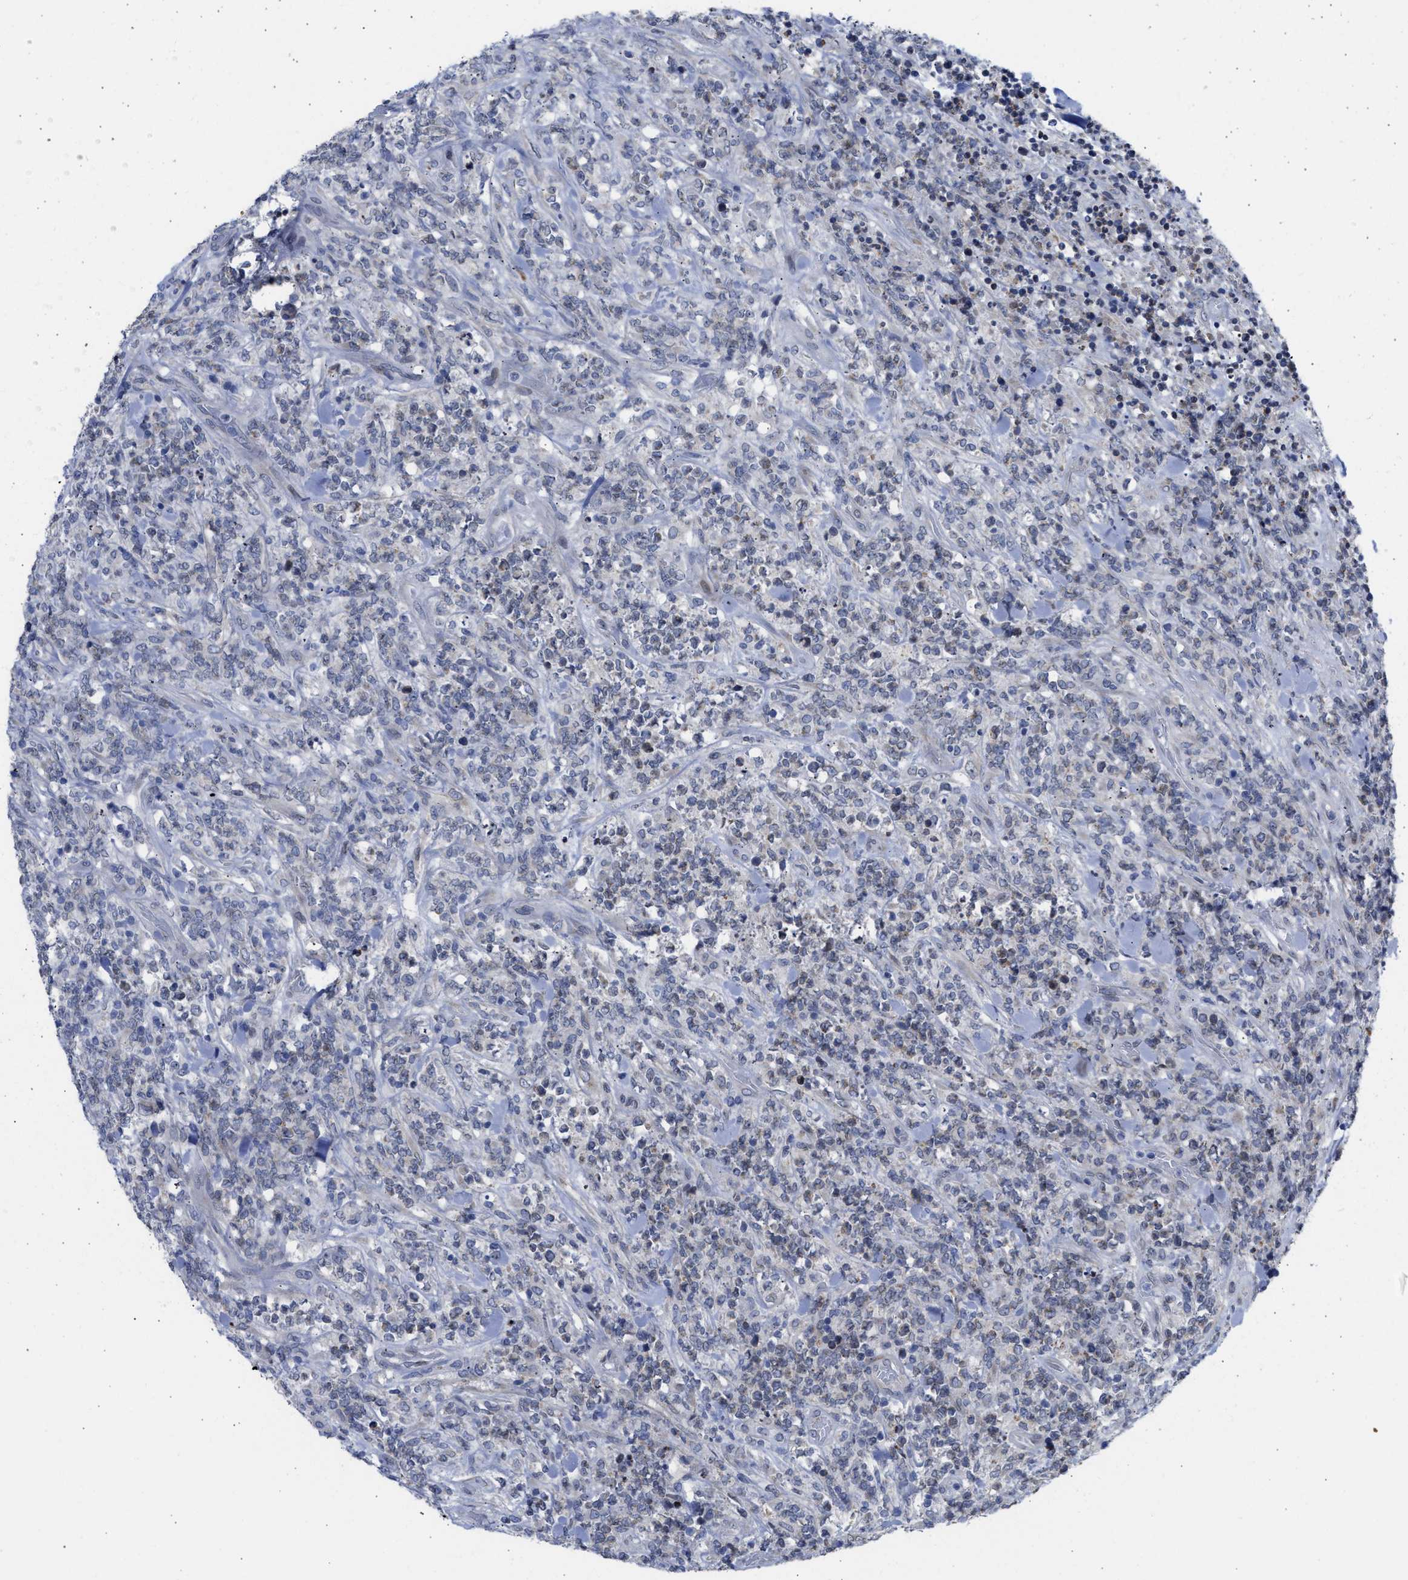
{"staining": {"intensity": "negative", "quantity": "none", "location": "none"}, "tissue": "lymphoma", "cell_type": "Tumor cells", "image_type": "cancer", "snomed": [{"axis": "morphology", "description": "Malignant lymphoma, non-Hodgkin's type, High grade"}, {"axis": "topography", "description": "Soft tissue"}], "caption": "Tumor cells show no significant expression in malignant lymphoma, non-Hodgkin's type (high-grade).", "gene": "NUP35", "patient": {"sex": "male", "age": 18}}